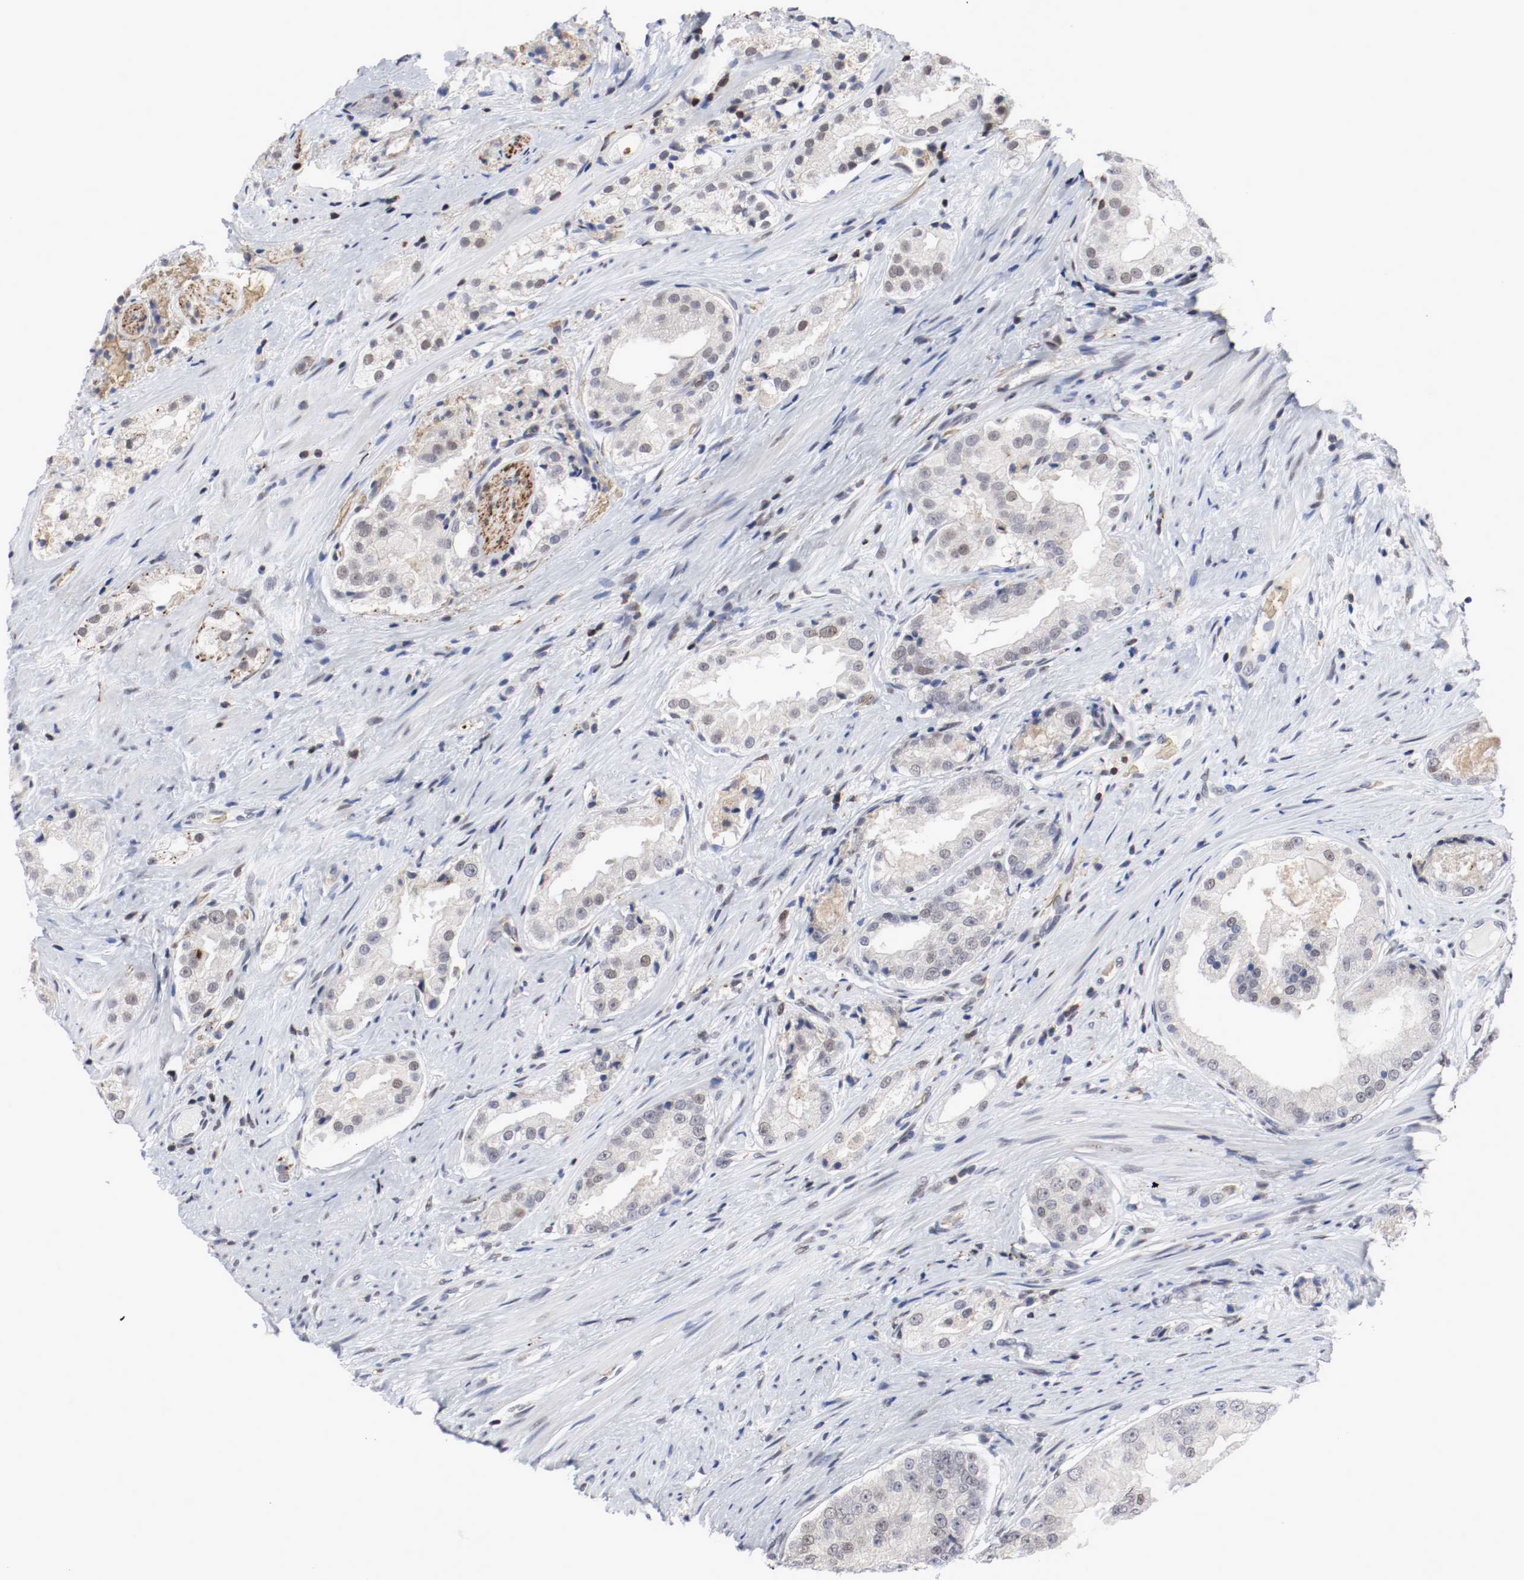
{"staining": {"intensity": "negative", "quantity": "none", "location": "none"}, "tissue": "prostate cancer", "cell_type": "Tumor cells", "image_type": "cancer", "snomed": [{"axis": "morphology", "description": "Adenocarcinoma, High grade"}, {"axis": "topography", "description": "Prostate"}], "caption": "IHC histopathology image of human high-grade adenocarcinoma (prostate) stained for a protein (brown), which reveals no expression in tumor cells.", "gene": "JUND", "patient": {"sex": "male", "age": 73}}